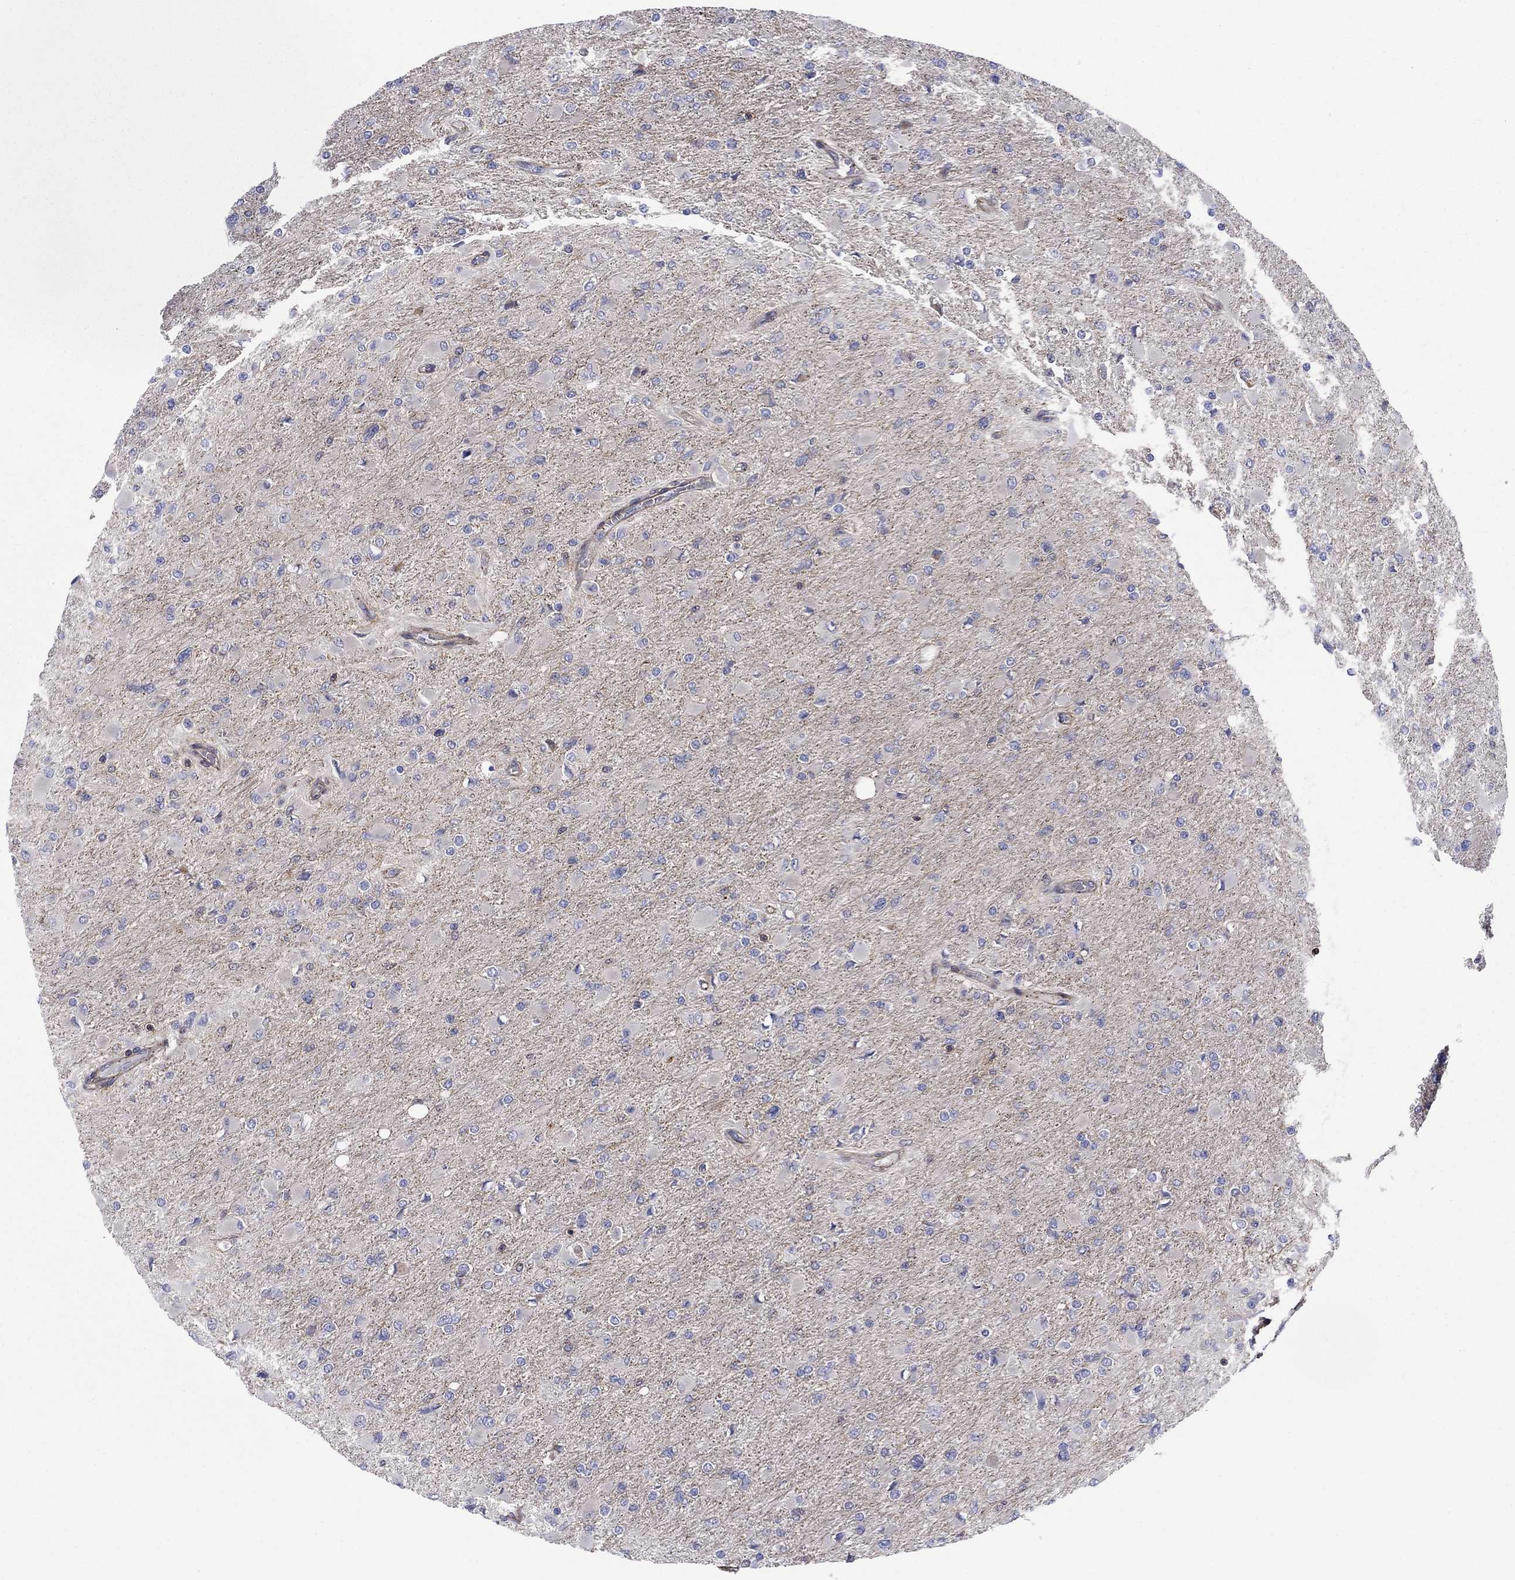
{"staining": {"intensity": "negative", "quantity": "none", "location": "none"}, "tissue": "glioma", "cell_type": "Tumor cells", "image_type": "cancer", "snomed": [{"axis": "morphology", "description": "Glioma, malignant, High grade"}, {"axis": "topography", "description": "Cerebral cortex"}], "caption": "Malignant glioma (high-grade) was stained to show a protein in brown. There is no significant staining in tumor cells.", "gene": "PAG1", "patient": {"sex": "female", "age": 36}}